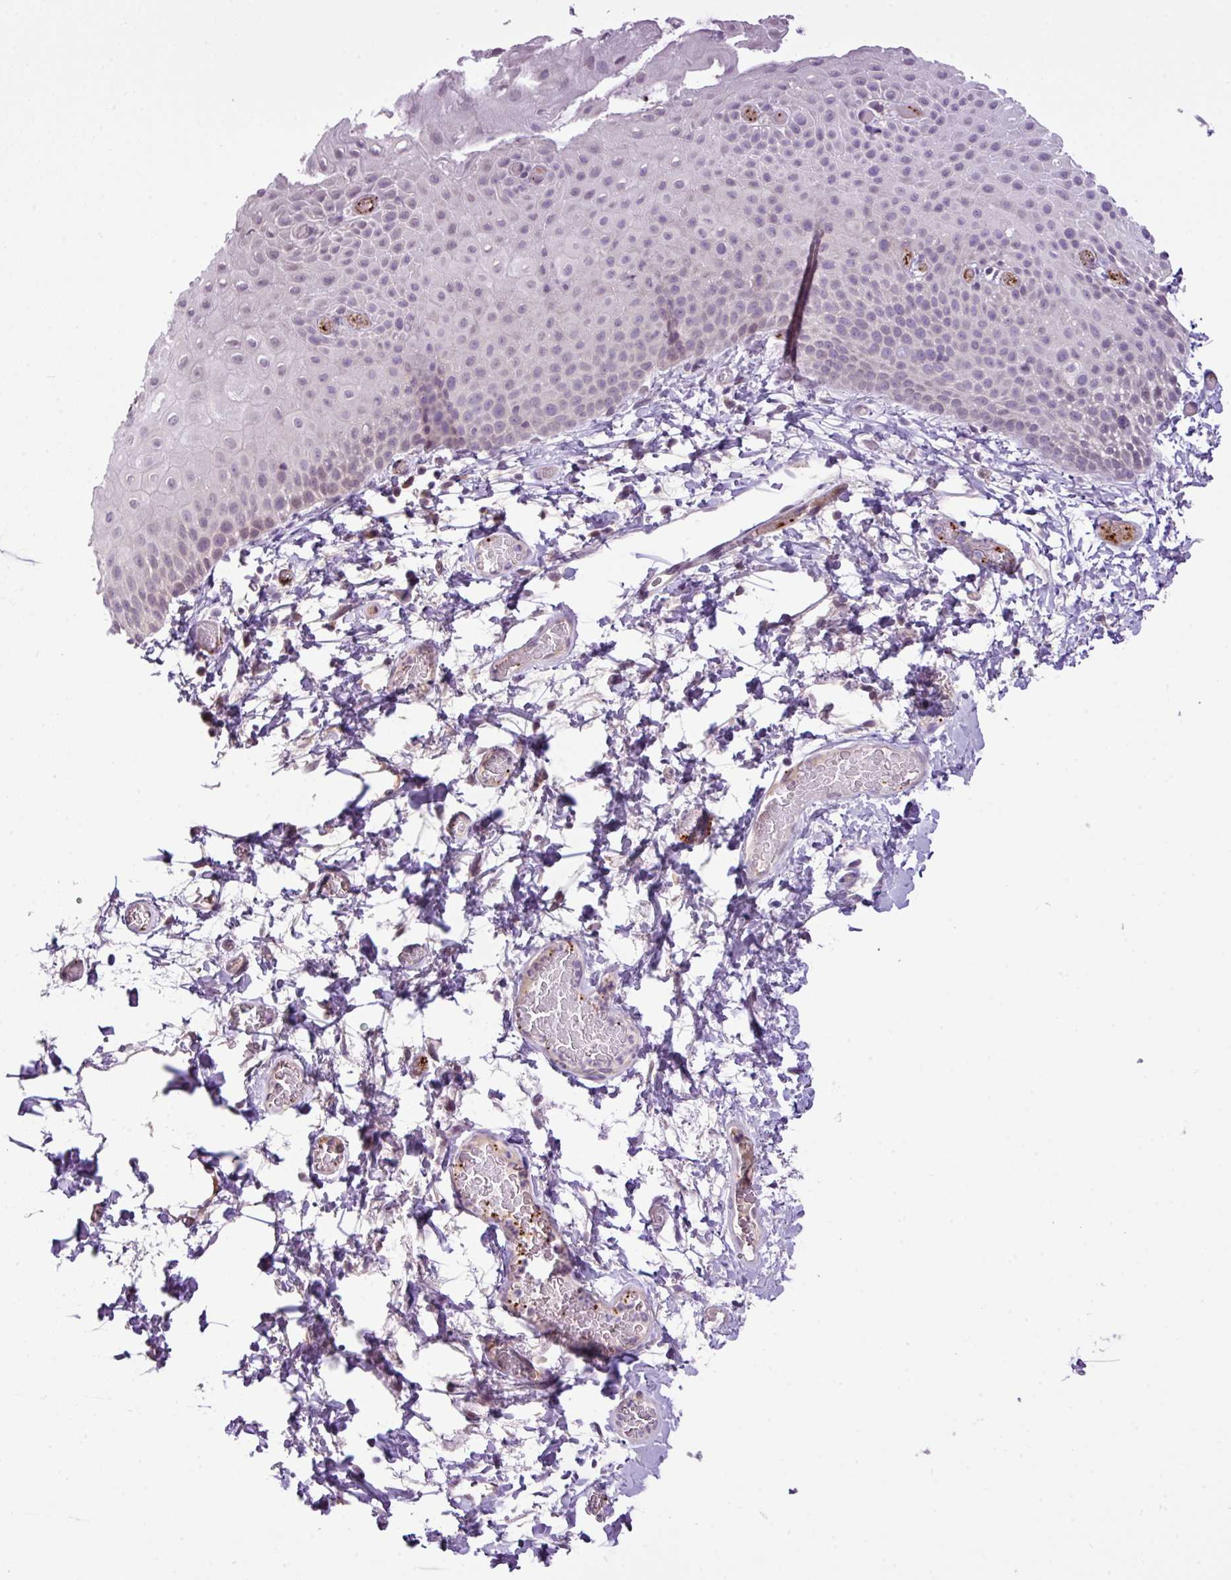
{"staining": {"intensity": "negative", "quantity": "none", "location": "none"}, "tissue": "skin", "cell_type": "Epidermal cells", "image_type": "normal", "snomed": [{"axis": "morphology", "description": "Normal tissue, NOS"}, {"axis": "morphology", "description": "Hemorrhoids"}, {"axis": "morphology", "description": "Inflammation, NOS"}, {"axis": "topography", "description": "Anal"}], "caption": "DAB (3,3'-diaminobenzidine) immunohistochemical staining of benign human skin displays no significant staining in epidermal cells. Nuclei are stained in blue.", "gene": "DNAJB13", "patient": {"sex": "male", "age": 60}}